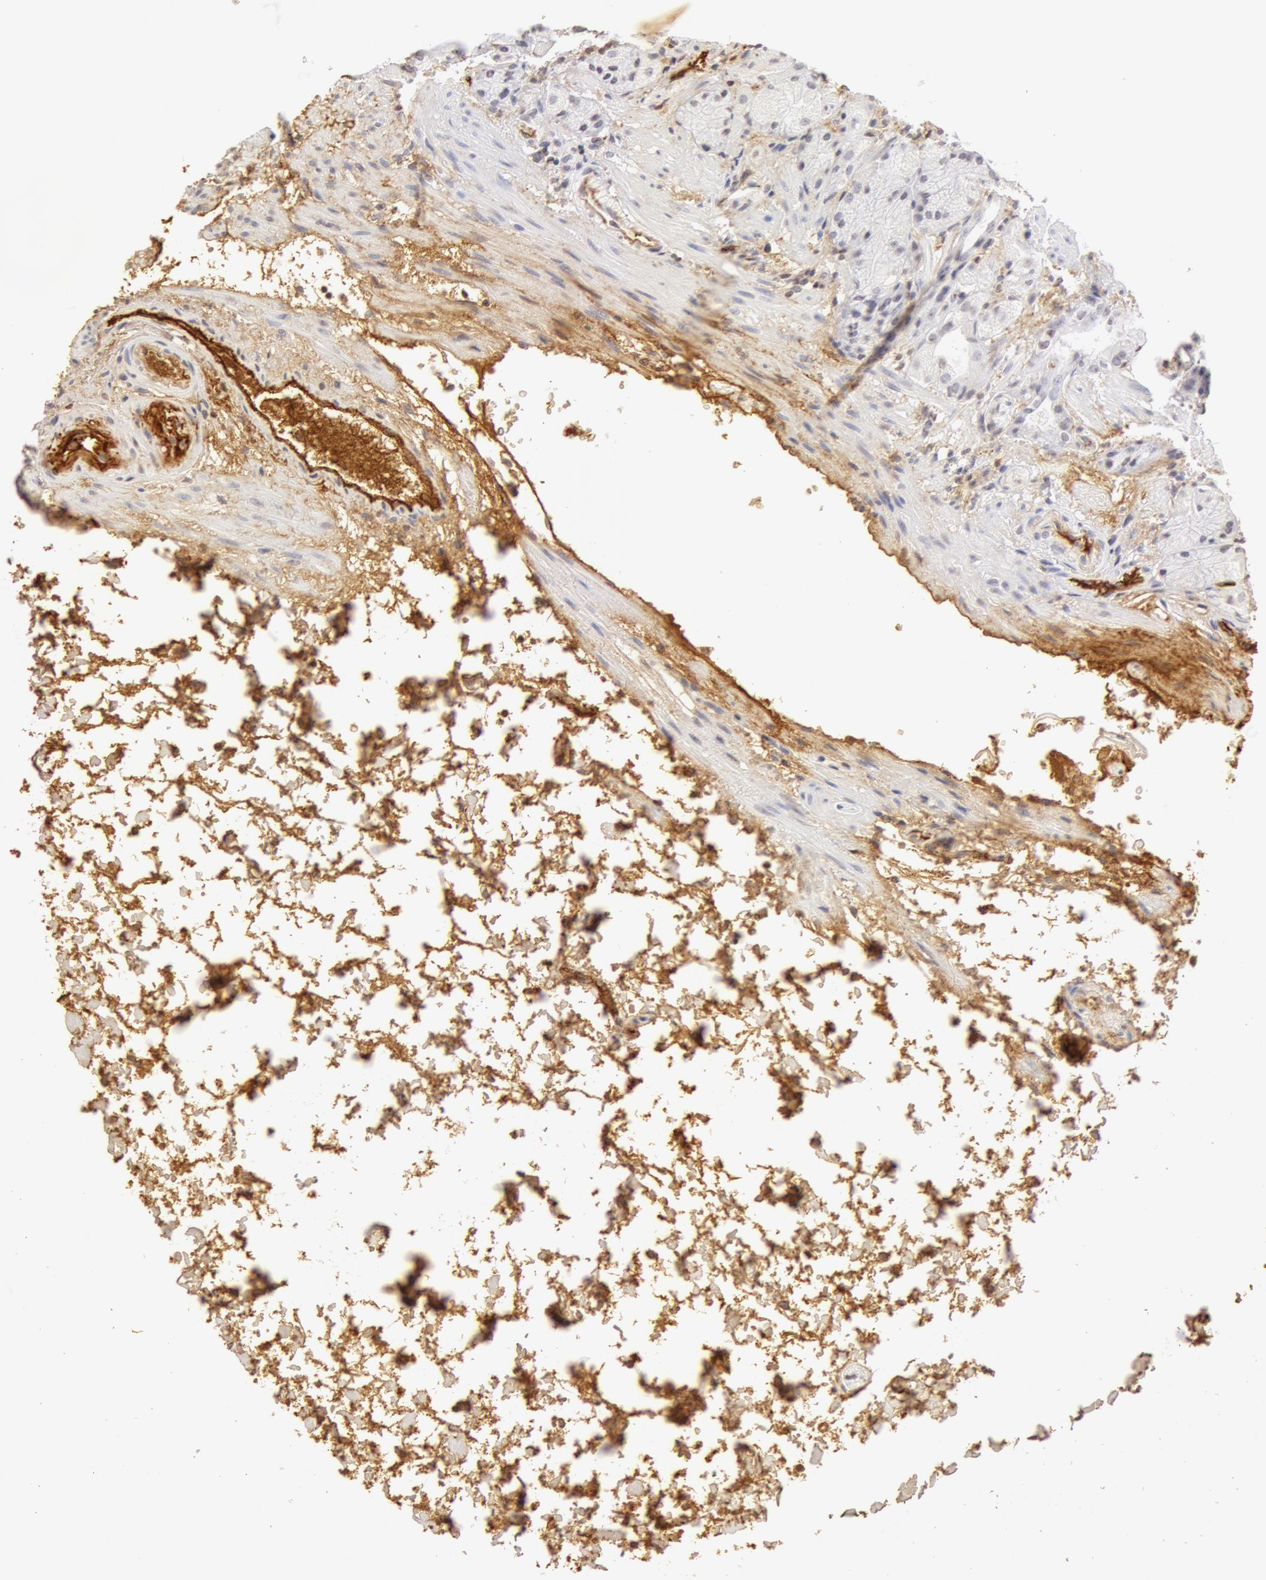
{"staining": {"intensity": "negative", "quantity": "none", "location": "none"}, "tissue": "stomach", "cell_type": "Glandular cells", "image_type": "normal", "snomed": [{"axis": "morphology", "description": "Normal tissue, NOS"}, {"axis": "topography", "description": "Stomach, upper"}], "caption": "DAB (3,3'-diaminobenzidine) immunohistochemical staining of unremarkable human stomach demonstrates no significant positivity in glandular cells.", "gene": "VWF", "patient": {"sex": "female", "age": 75}}